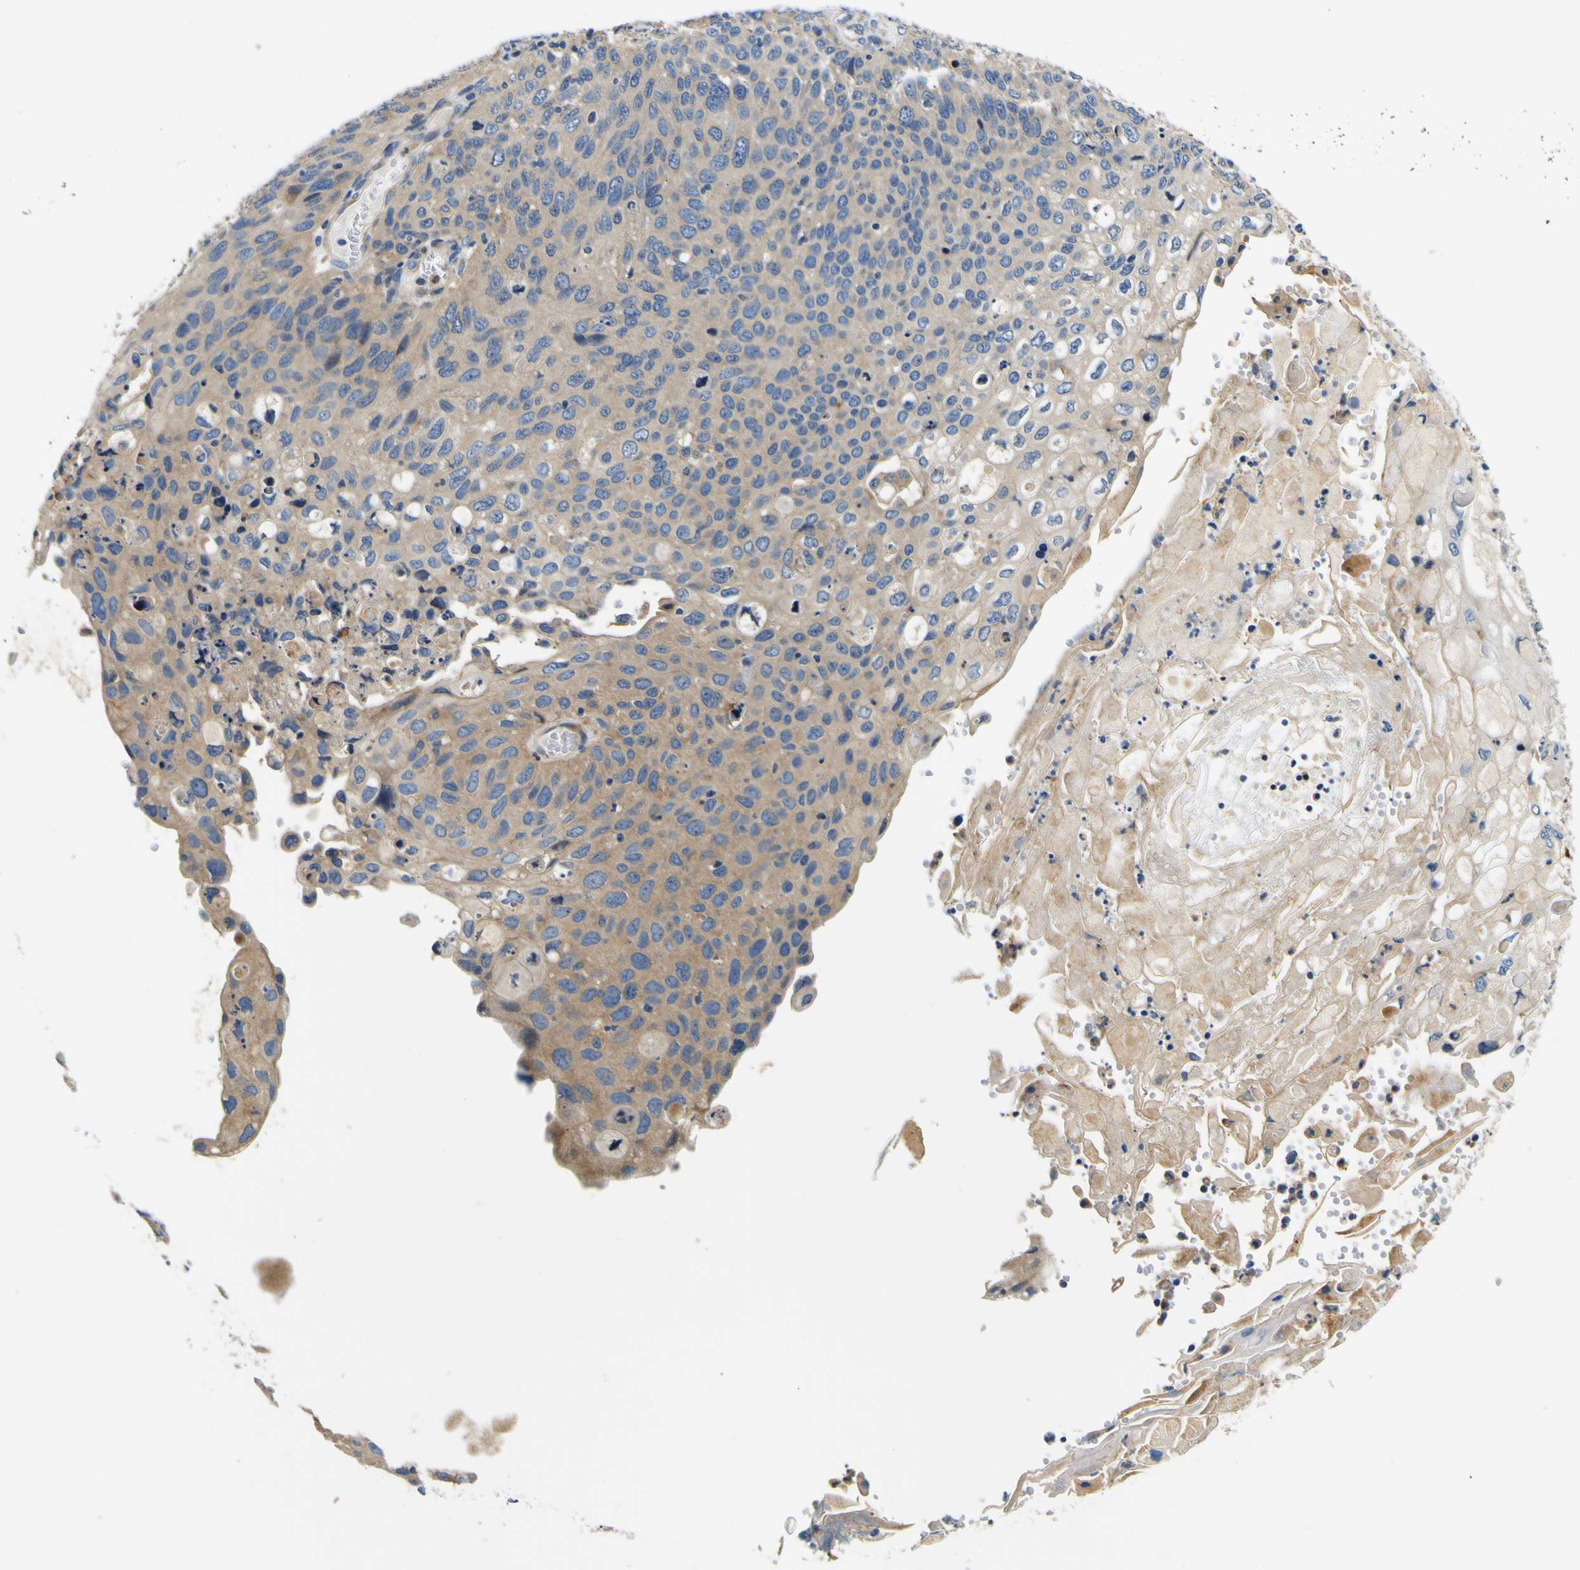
{"staining": {"intensity": "moderate", "quantity": "25%-75%", "location": "cytoplasmic/membranous"}, "tissue": "cervical cancer", "cell_type": "Tumor cells", "image_type": "cancer", "snomed": [{"axis": "morphology", "description": "Squamous cell carcinoma, NOS"}, {"axis": "topography", "description": "Cervix"}], "caption": "Immunohistochemical staining of human squamous cell carcinoma (cervical) demonstrates moderate cytoplasmic/membranous protein expression in about 25%-75% of tumor cells. (Brightfield microscopy of DAB IHC at high magnification).", "gene": "CLSTN1", "patient": {"sex": "female", "age": 70}}